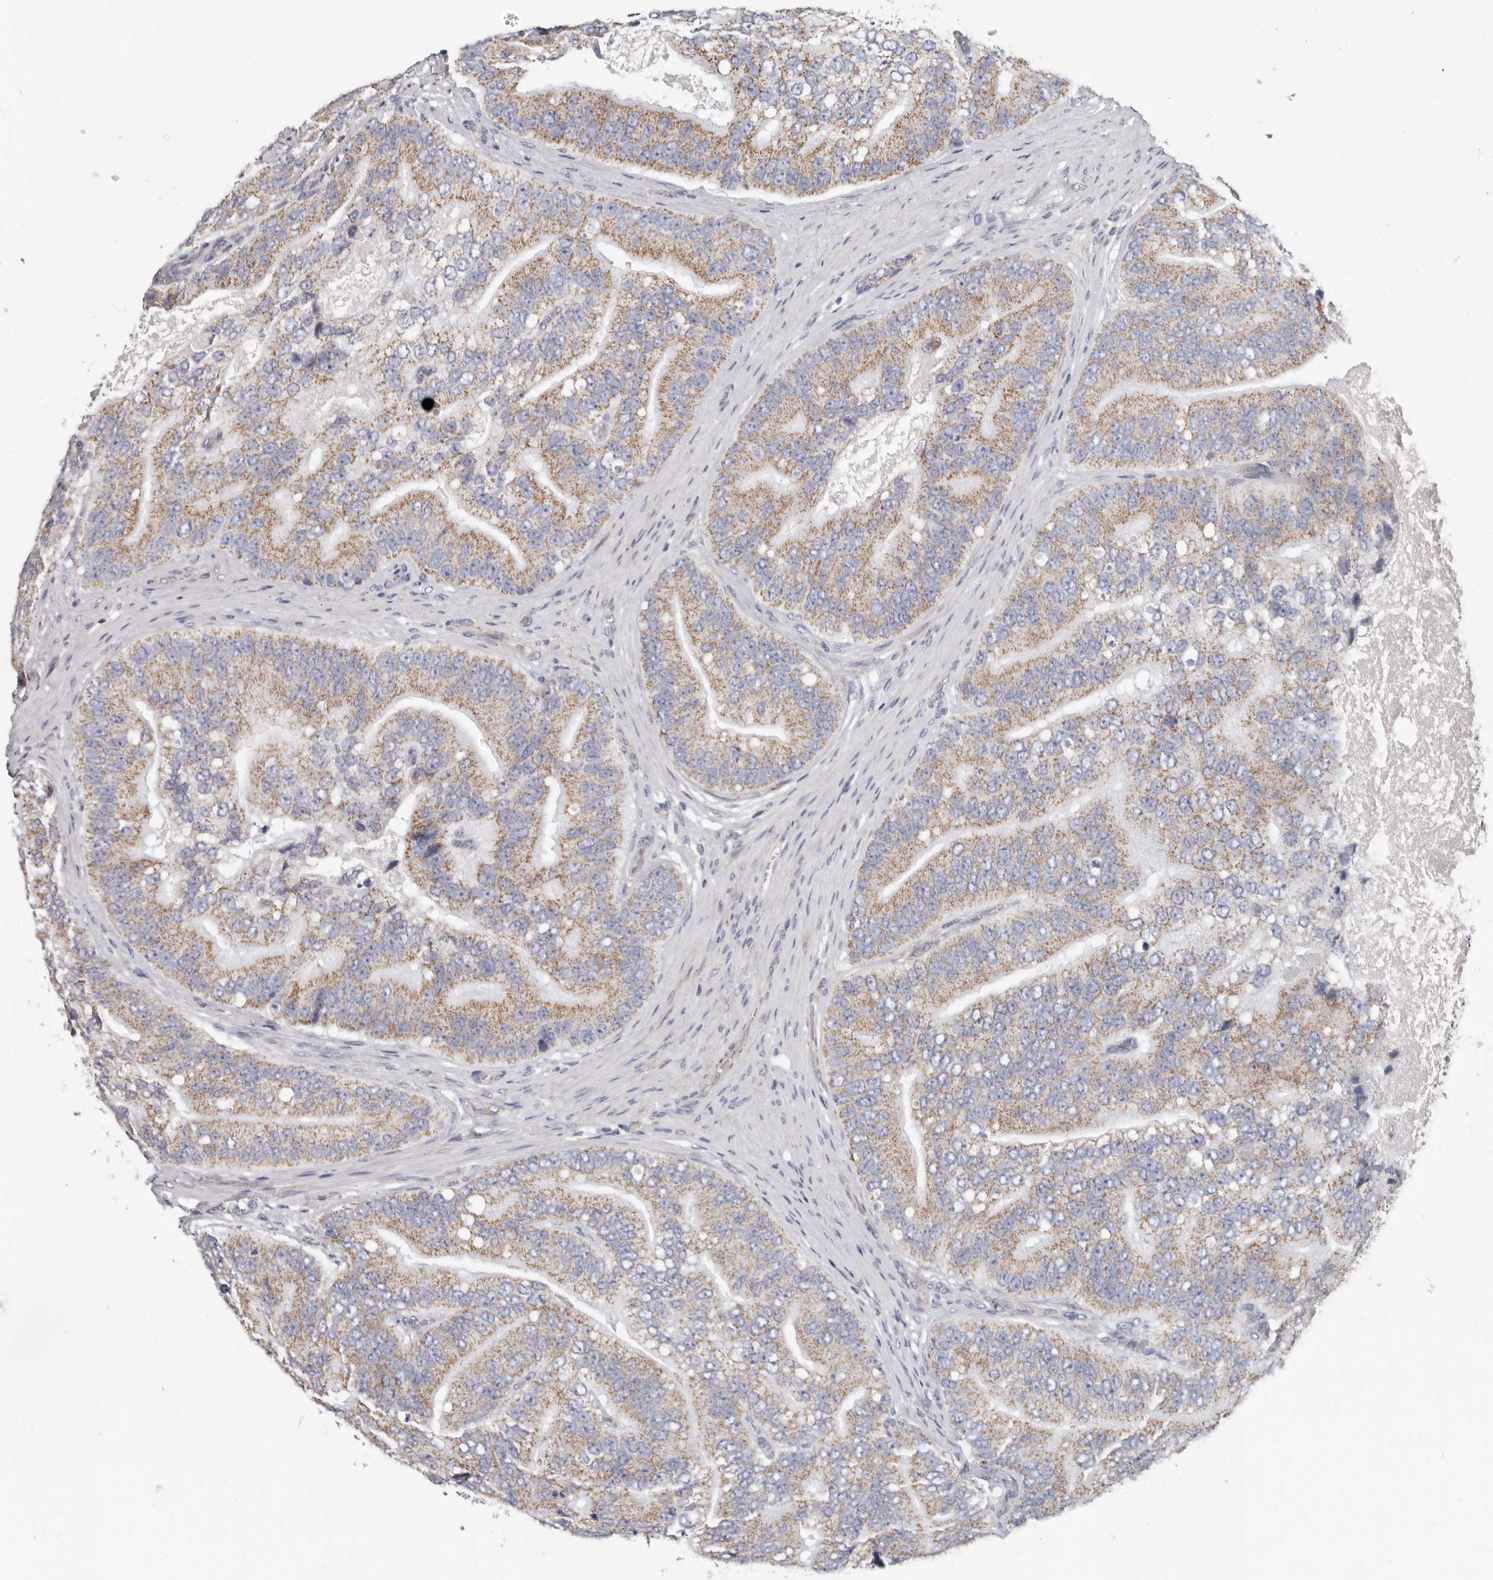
{"staining": {"intensity": "weak", "quantity": ">75%", "location": "cytoplasmic/membranous"}, "tissue": "prostate cancer", "cell_type": "Tumor cells", "image_type": "cancer", "snomed": [{"axis": "morphology", "description": "Adenocarcinoma, High grade"}, {"axis": "topography", "description": "Prostate"}], "caption": "Immunohistochemical staining of human prostate cancer shows low levels of weak cytoplasmic/membranous expression in approximately >75% of tumor cells. (Brightfield microscopy of DAB IHC at high magnification).", "gene": "RSPO2", "patient": {"sex": "male", "age": 70}}